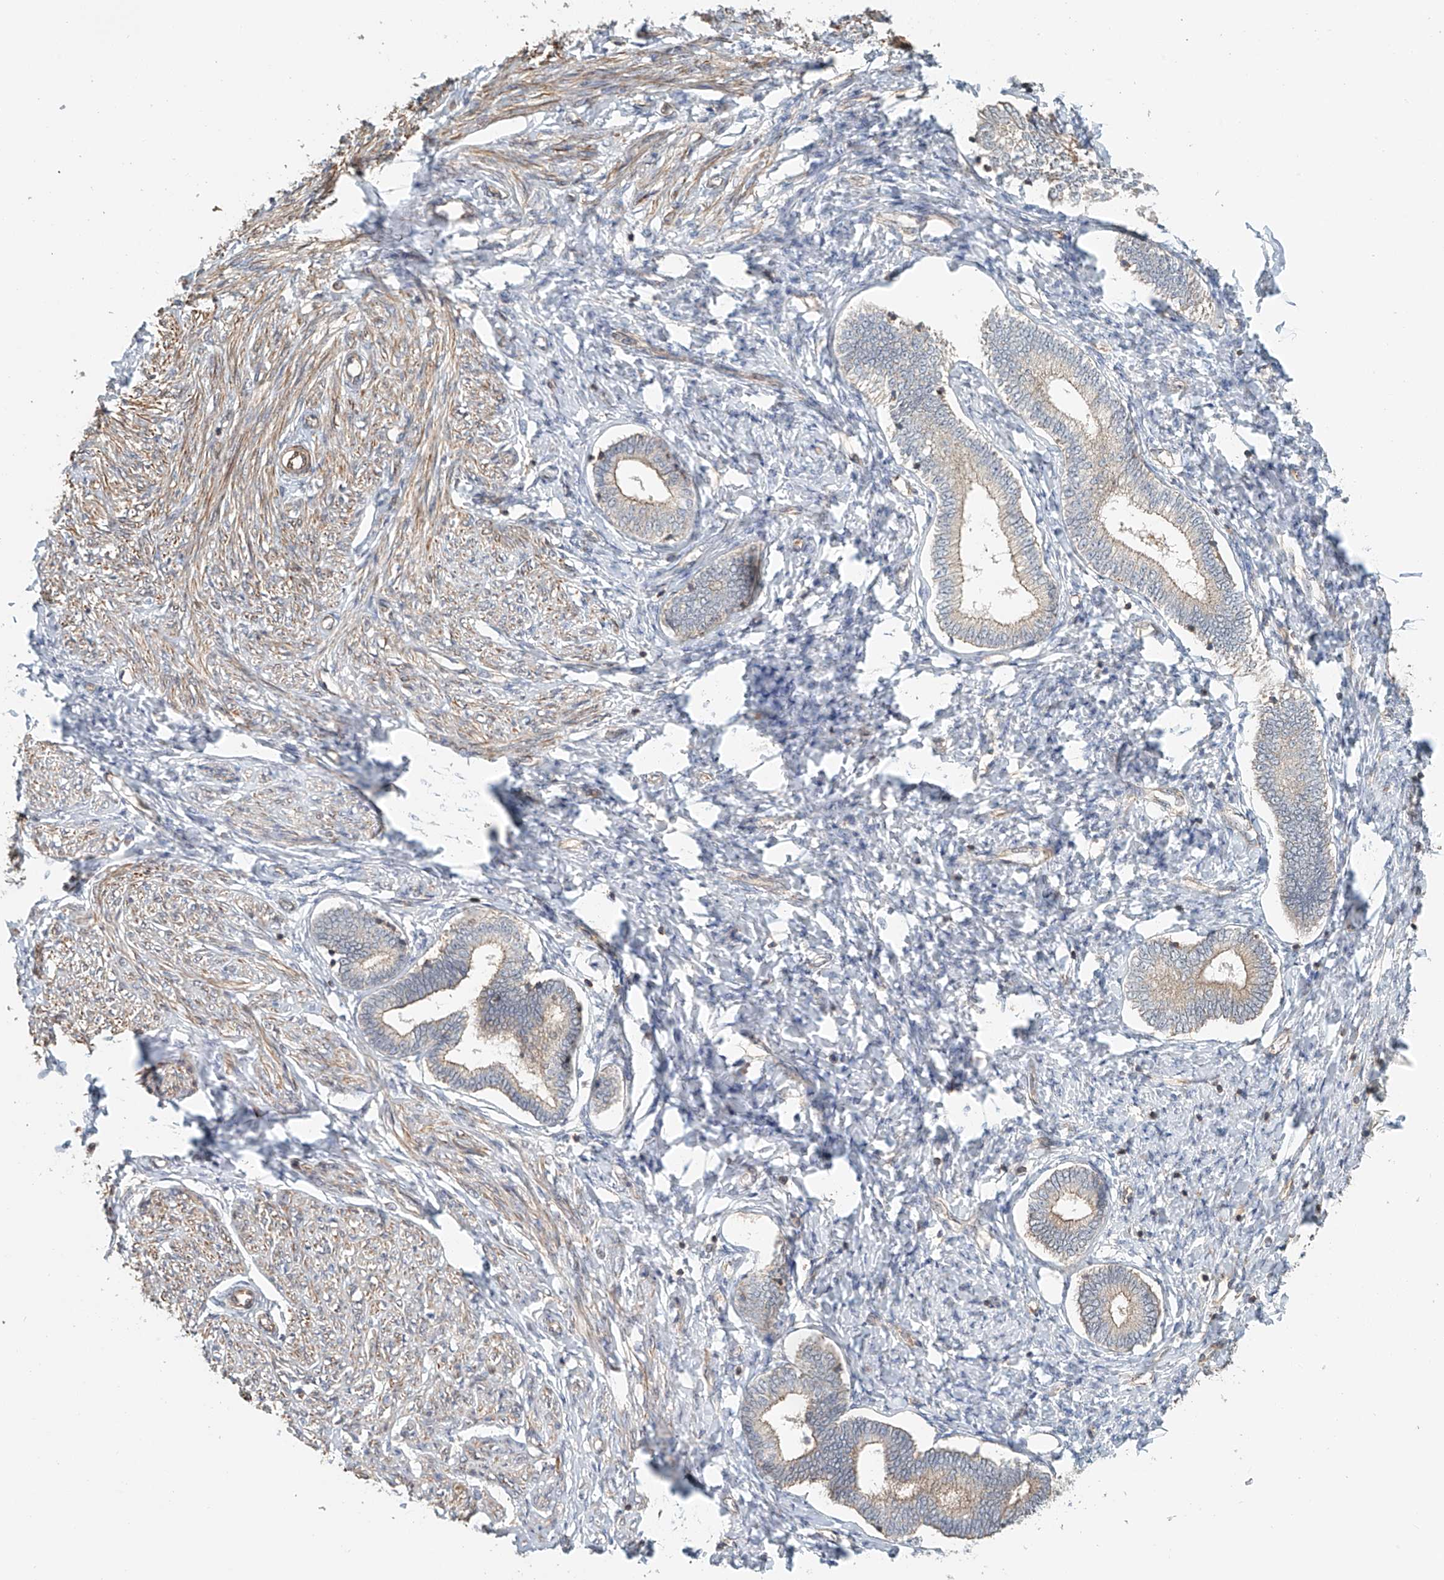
{"staining": {"intensity": "negative", "quantity": "none", "location": "none"}, "tissue": "endometrium", "cell_type": "Cells in endometrial stroma", "image_type": "normal", "snomed": [{"axis": "morphology", "description": "Normal tissue, NOS"}, {"axis": "topography", "description": "Endometrium"}], "caption": "Cells in endometrial stroma show no significant positivity in benign endometrium. (Brightfield microscopy of DAB (3,3'-diaminobenzidine) IHC at high magnification).", "gene": "FRYL", "patient": {"sex": "female", "age": 72}}